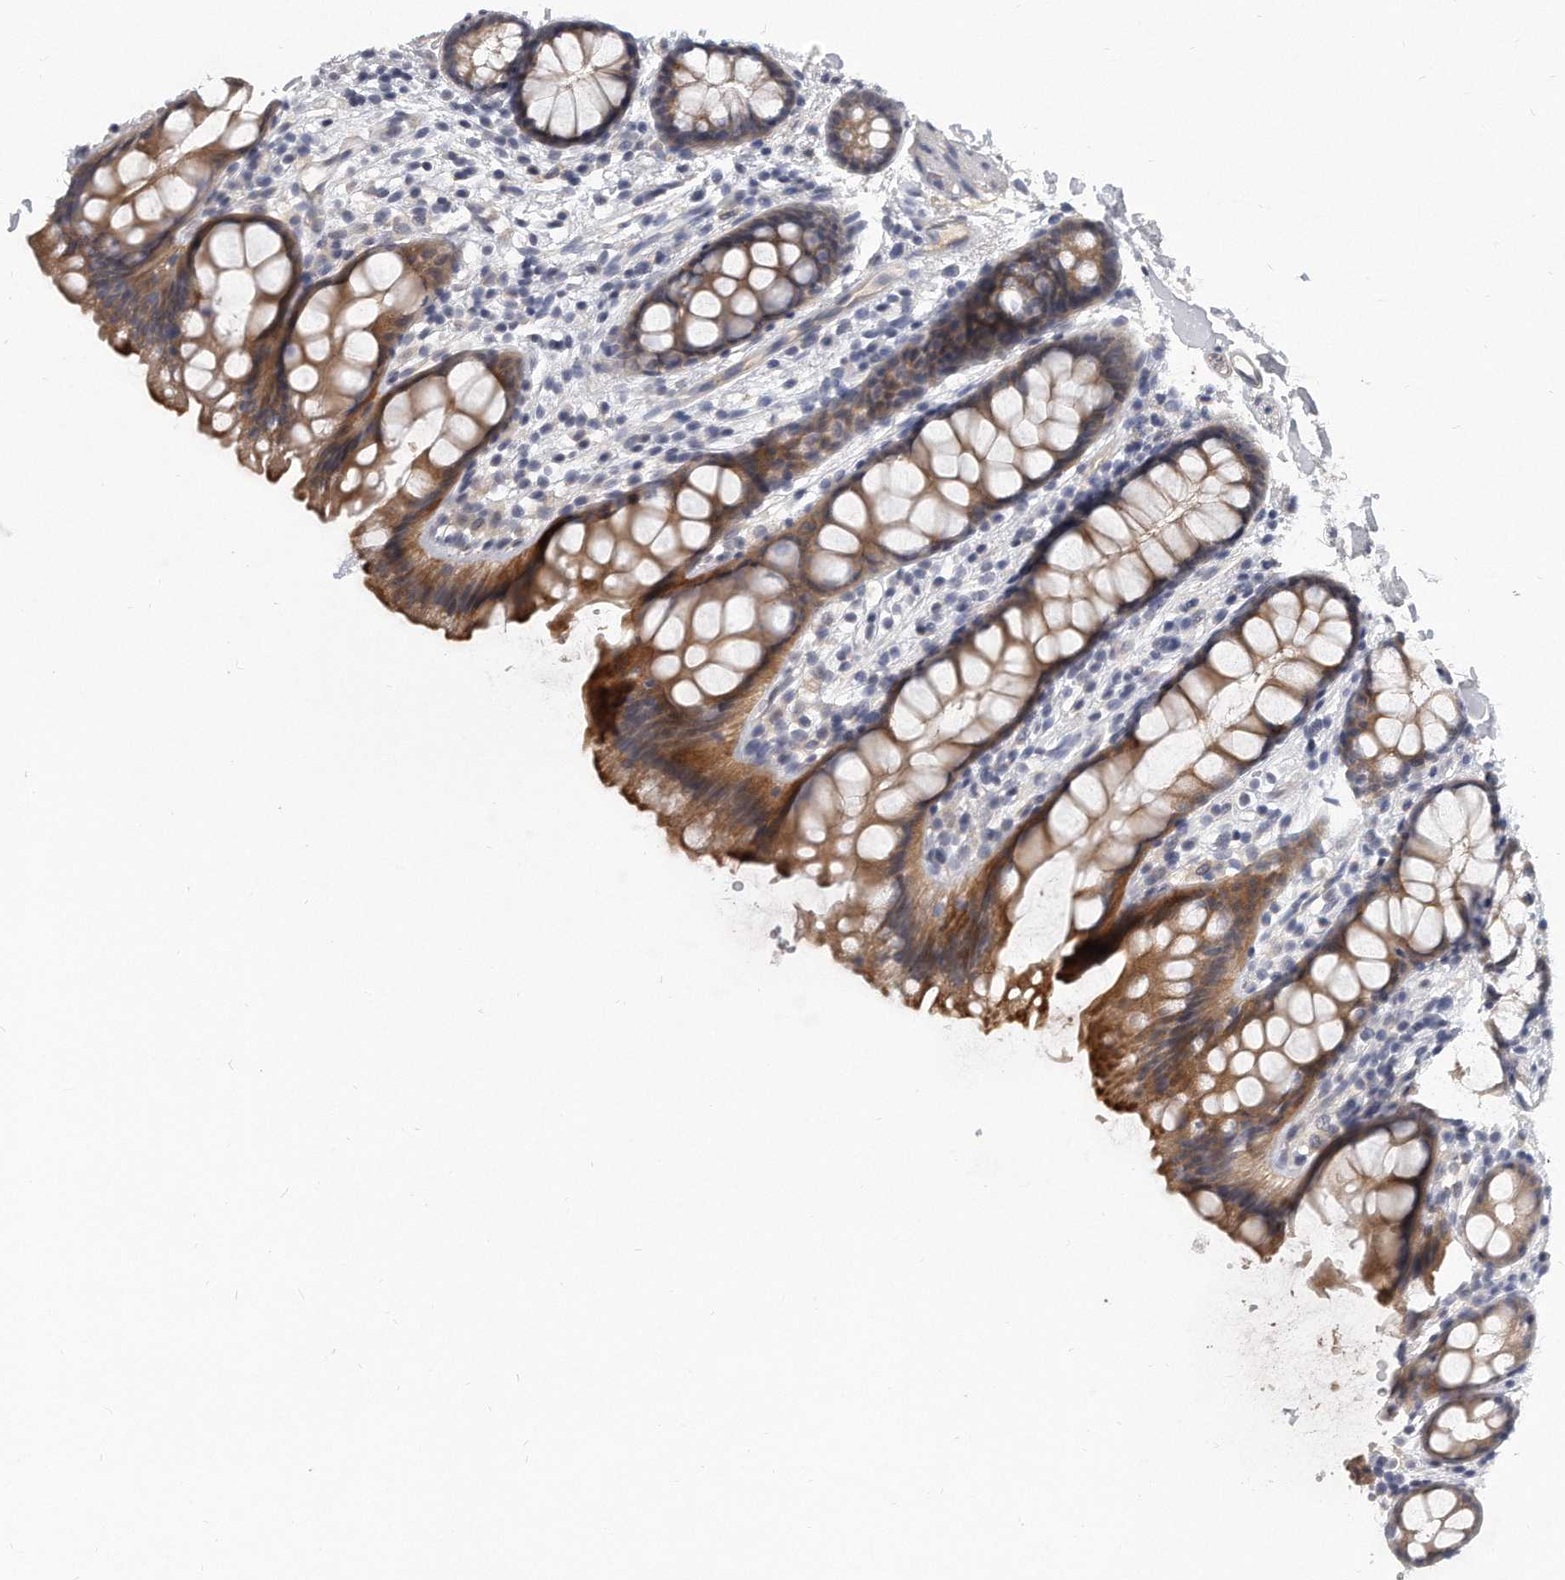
{"staining": {"intensity": "strong", "quantity": ">75%", "location": "cytoplasmic/membranous"}, "tissue": "rectum", "cell_type": "Glandular cells", "image_type": "normal", "snomed": [{"axis": "morphology", "description": "Normal tissue, NOS"}, {"axis": "topography", "description": "Rectum"}], "caption": "Immunohistochemical staining of normal human rectum reveals strong cytoplasmic/membranous protein positivity in about >75% of glandular cells.", "gene": "KLHL7", "patient": {"sex": "female", "age": 65}}